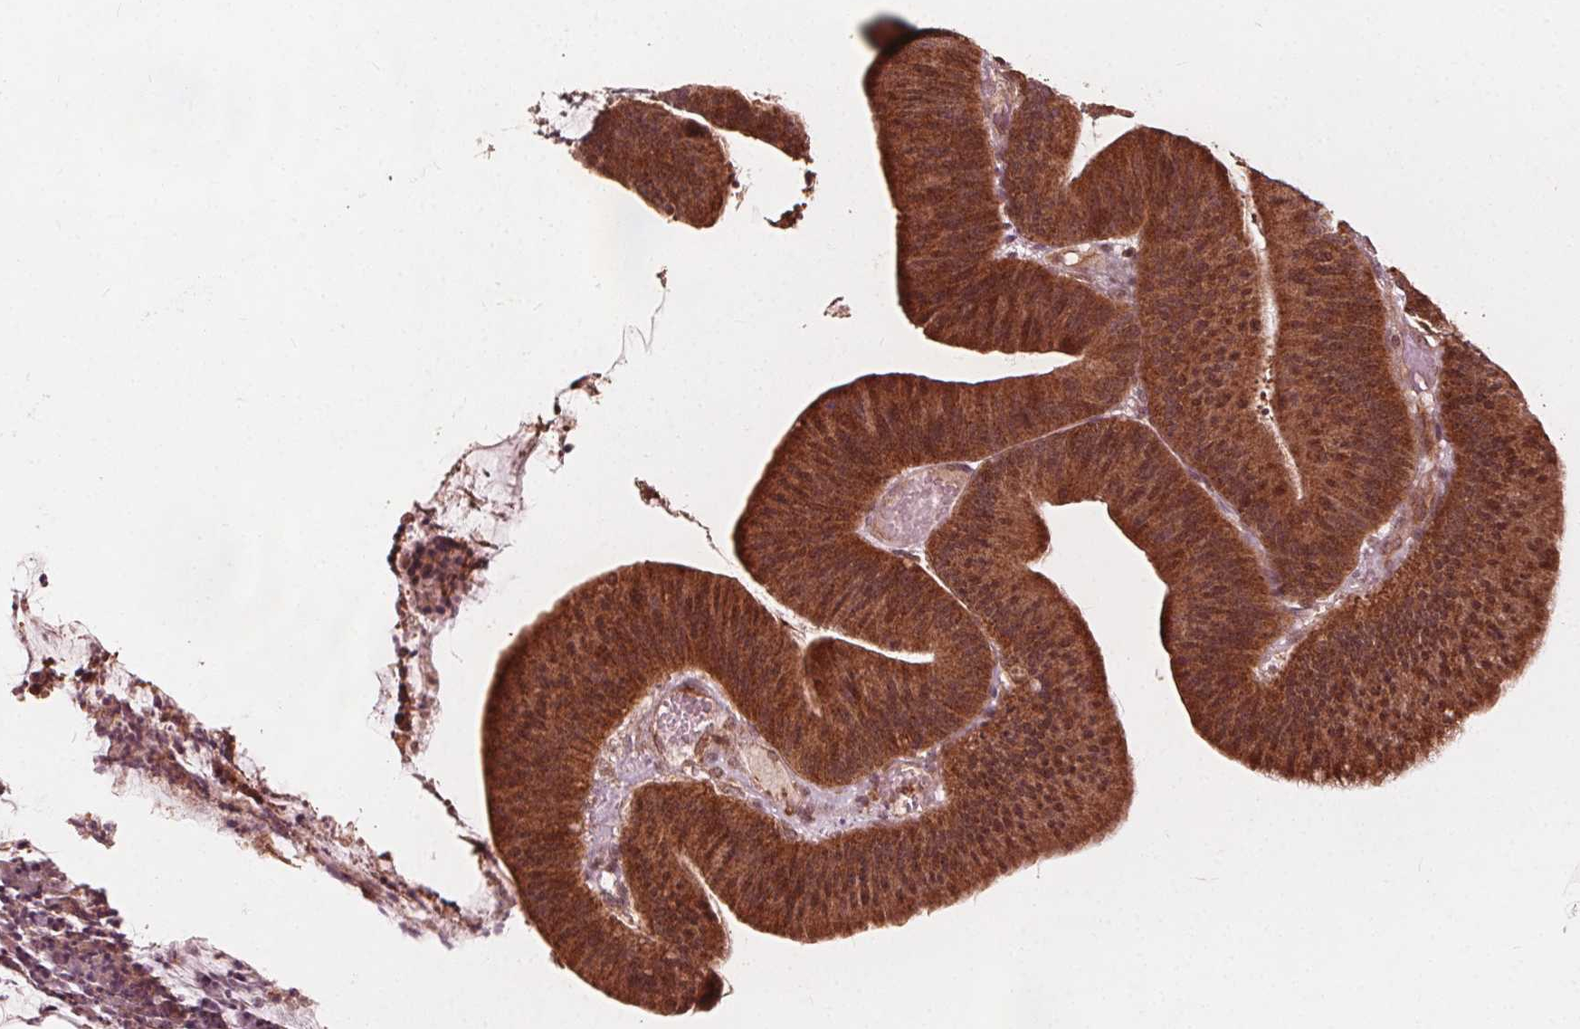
{"staining": {"intensity": "moderate", "quantity": ">75%", "location": "cytoplasmic/membranous,nuclear"}, "tissue": "colorectal cancer", "cell_type": "Tumor cells", "image_type": "cancer", "snomed": [{"axis": "morphology", "description": "Adenocarcinoma, NOS"}, {"axis": "topography", "description": "Colon"}], "caption": "IHC photomicrograph of neoplastic tissue: colorectal cancer (adenocarcinoma) stained using immunohistochemistry (IHC) exhibits medium levels of moderate protein expression localized specifically in the cytoplasmic/membranous and nuclear of tumor cells, appearing as a cytoplasmic/membranous and nuclear brown color.", "gene": "AIP", "patient": {"sex": "female", "age": 78}}